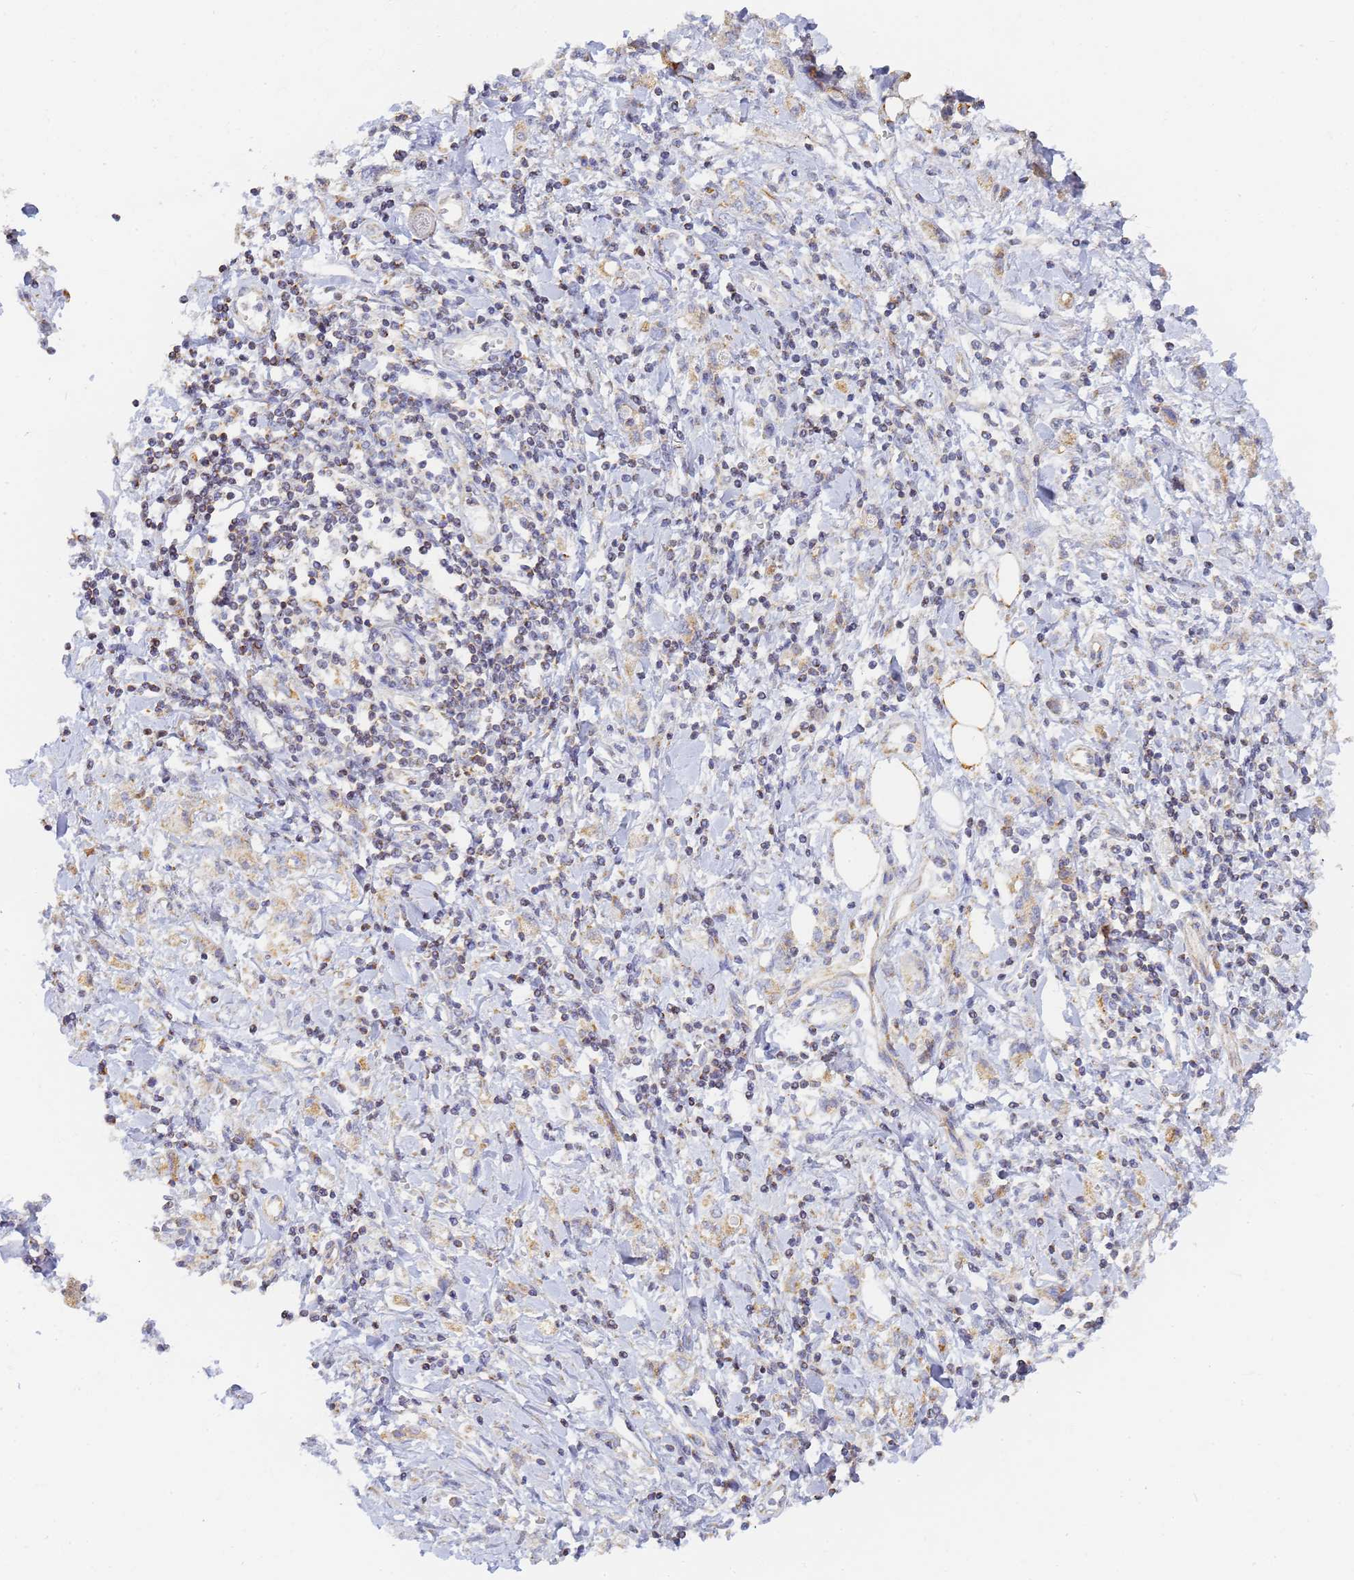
{"staining": {"intensity": "weak", "quantity": "<25%", "location": "cytoplasmic/membranous"}, "tissue": "stomach cancer", "cell_type": "Tumor cells", "image_type": "cancer", "snomed": [{"axis": "morphology", "description": "Adenocarcinoma, NOS"}, {"axis": "topography", "description": "Stomach"}], "caption": "IHC of adenocarcinoma (stomach) displays no positivity in tumor cells.", "gene": "UTP23", "patient": {"sex": "female", "age": 76}}